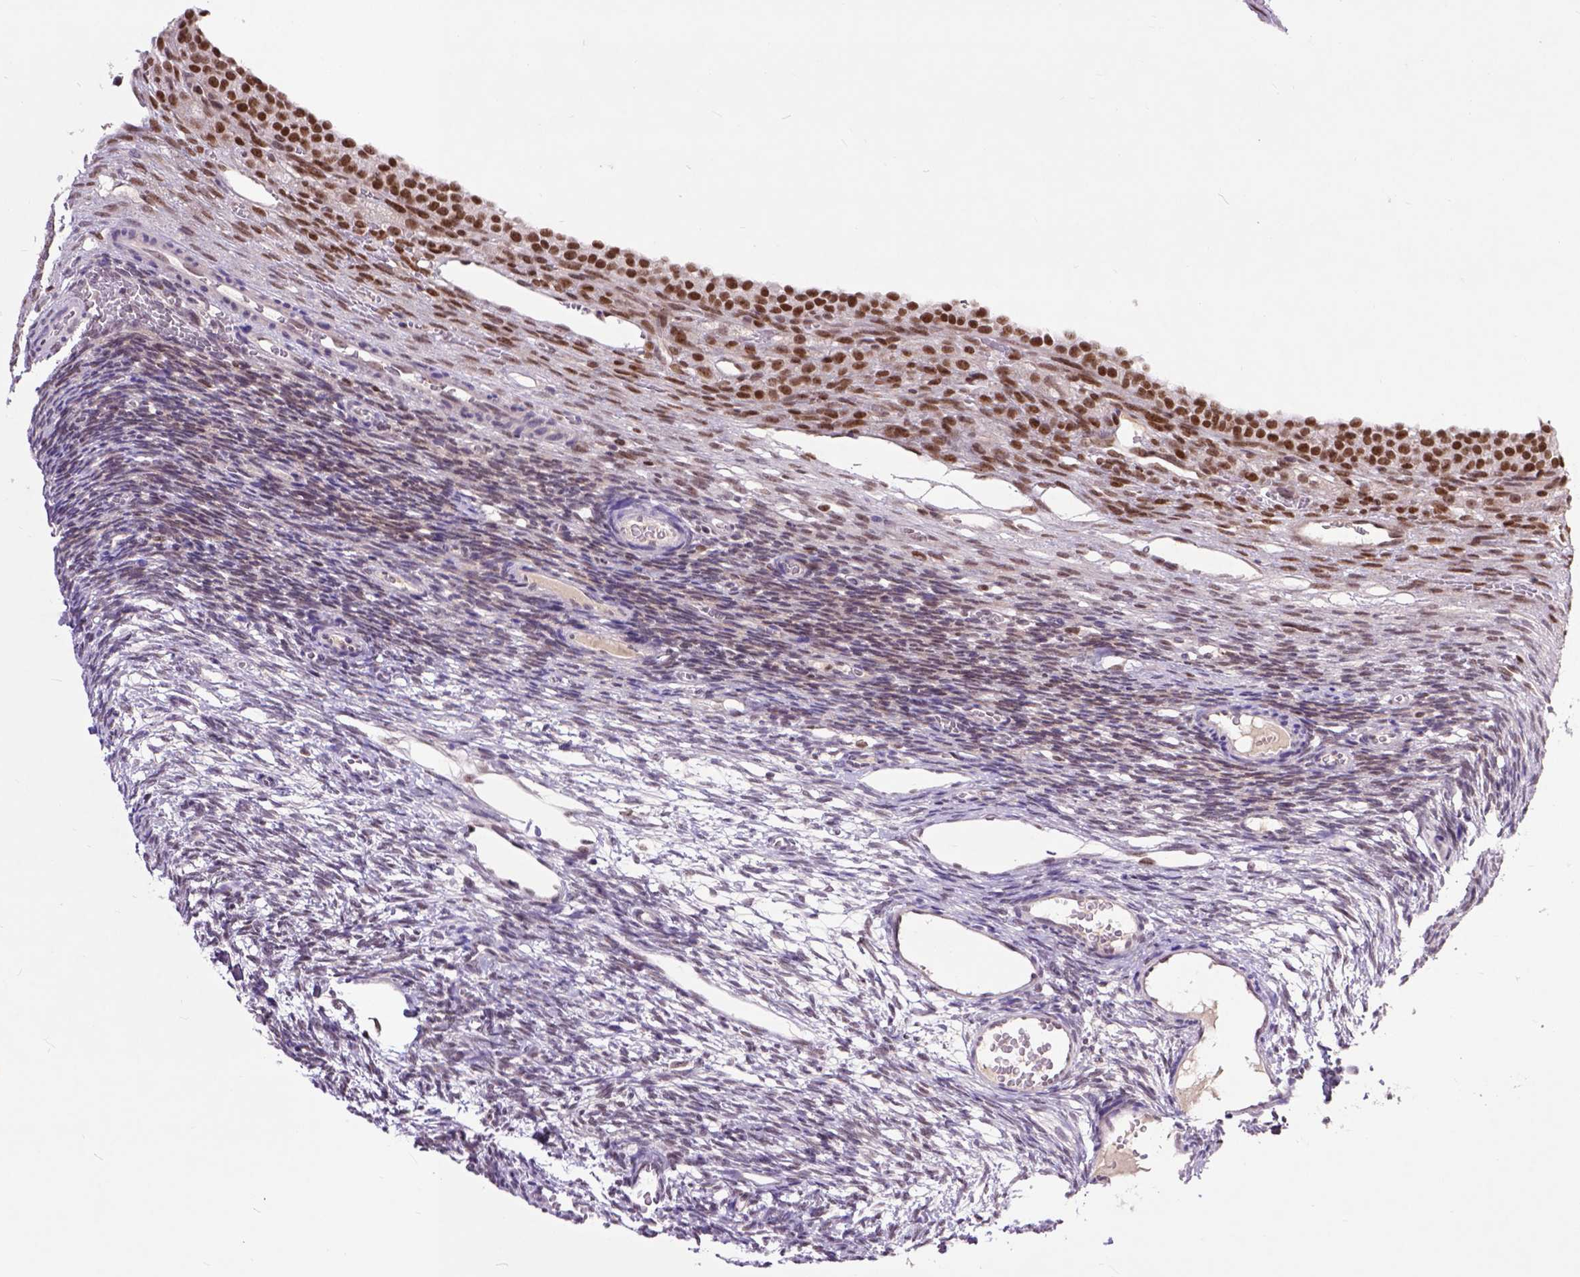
{"staining": {"intensity": "moderate", "quantity": ">75%", "location": "nuclear"}, "tissue": "ovary", "cell_type": "Follicle cells", "image_type": "normal", "snomed": [{"axis": "morphology", "description": "Normal tissue, NOS"}, {"axis": "topography", "description": "Ovary"}], "caption": "The histopathology image shows immunohistochemical staining of normal ovary. There is moderate nuclear positivity is seen in about >75% of follicle cells.", "gene": "RCC2", "patient": {"sex": "female", "age": 34}}